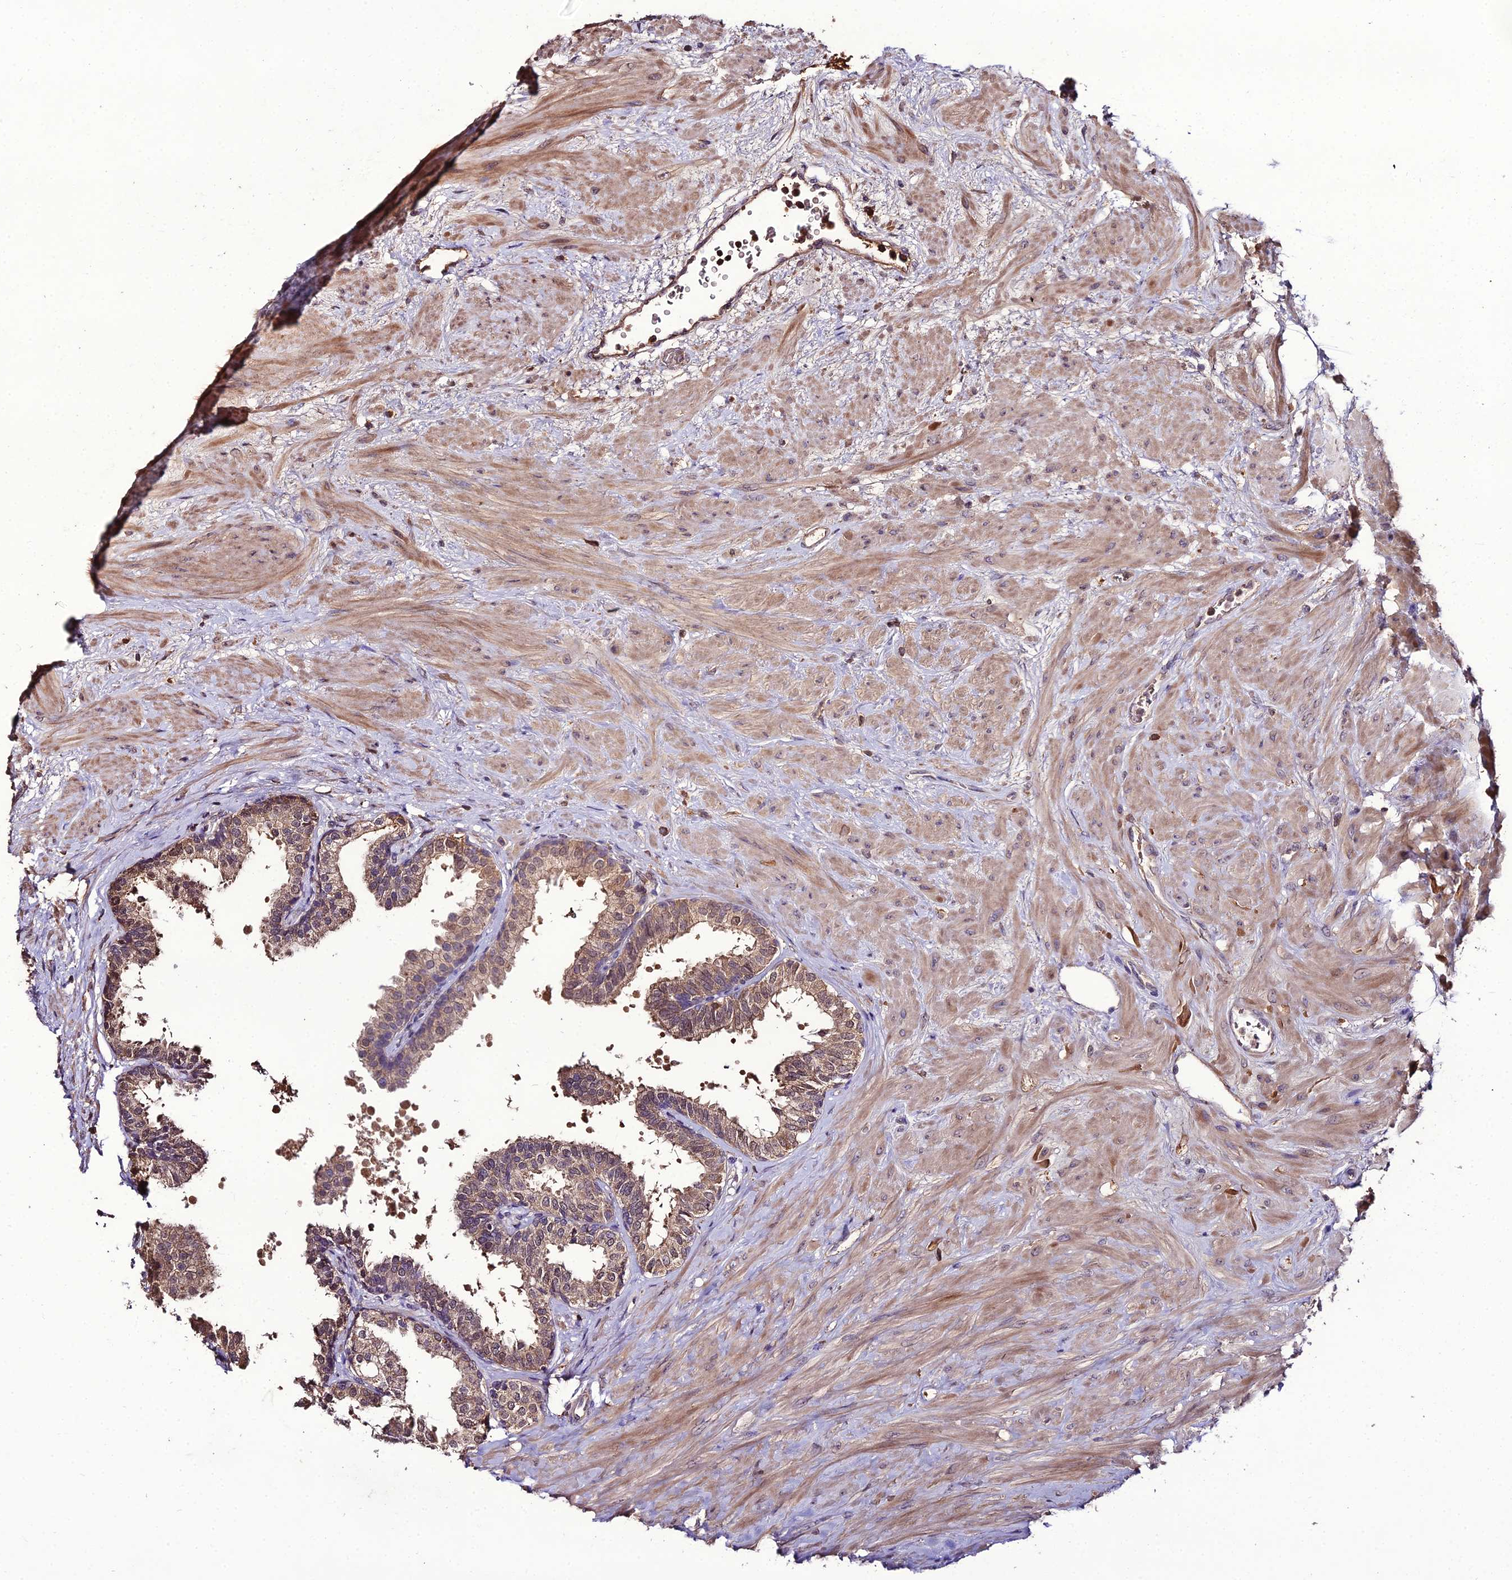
{"staining": {"intensity": "weak", "quantity": ">75%", "location": "cytoplasmic/membranous"}, "tissue": "prostate", "cell_type": "Glandular cells", "image_type": "normal", "snomed": [{"axis": "morphology", "description": "Normal tissue, NOS"}, {"axis": "topography", "description": "Prostate"}], "caption": "This micrograph exhibits unremarkable prostate stained with immunohistochemistry to label a protein in brown. The cytoplasmic/membranous of glandular cells show weak positivity for the protein. Nuclei are counter-stained blue.", "gene": "KCTD16", "patient": {"sex": "male", "age": 48}}